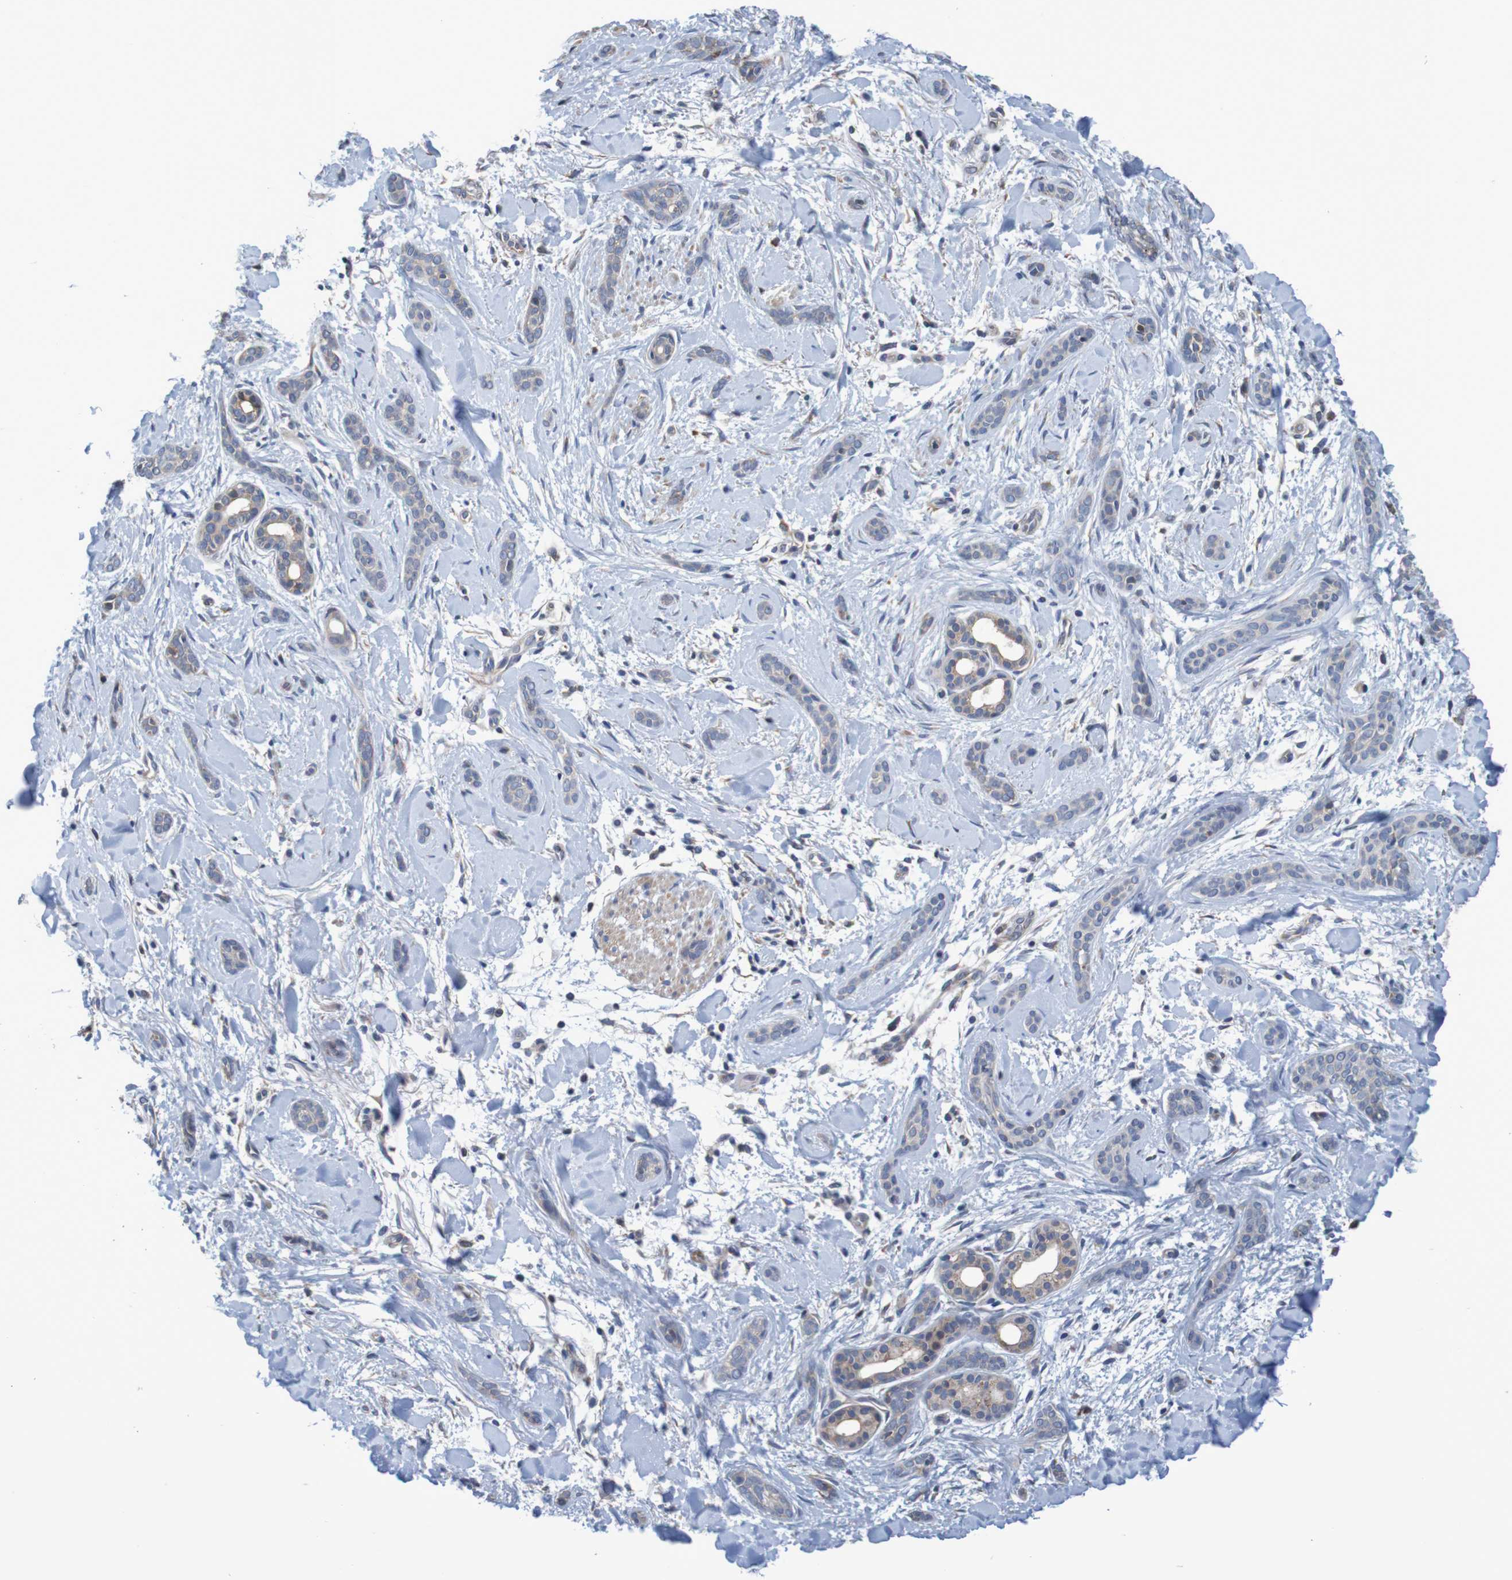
{"staining": {"intensity": "negative", "quantity": "none", "location": "none"}, "tissue": "skin cancer", "cell_type": "Tumor cells", "image_type": "cancer", "snomed": [{"axis": "morphology", "description": "Basal cell carcinoma"}, {"axis": "morphology", "description": "Adnexal tumor, benign"}, {"axis": "topography", "description": "Skin"}], "caption": "This is an immunohistochemistry (IHC) photomicrograph of skin cancer. There is no positivity in tumor cells.", "gene": "CLDN18", "patient": {"sex": "female", "age": 42}}